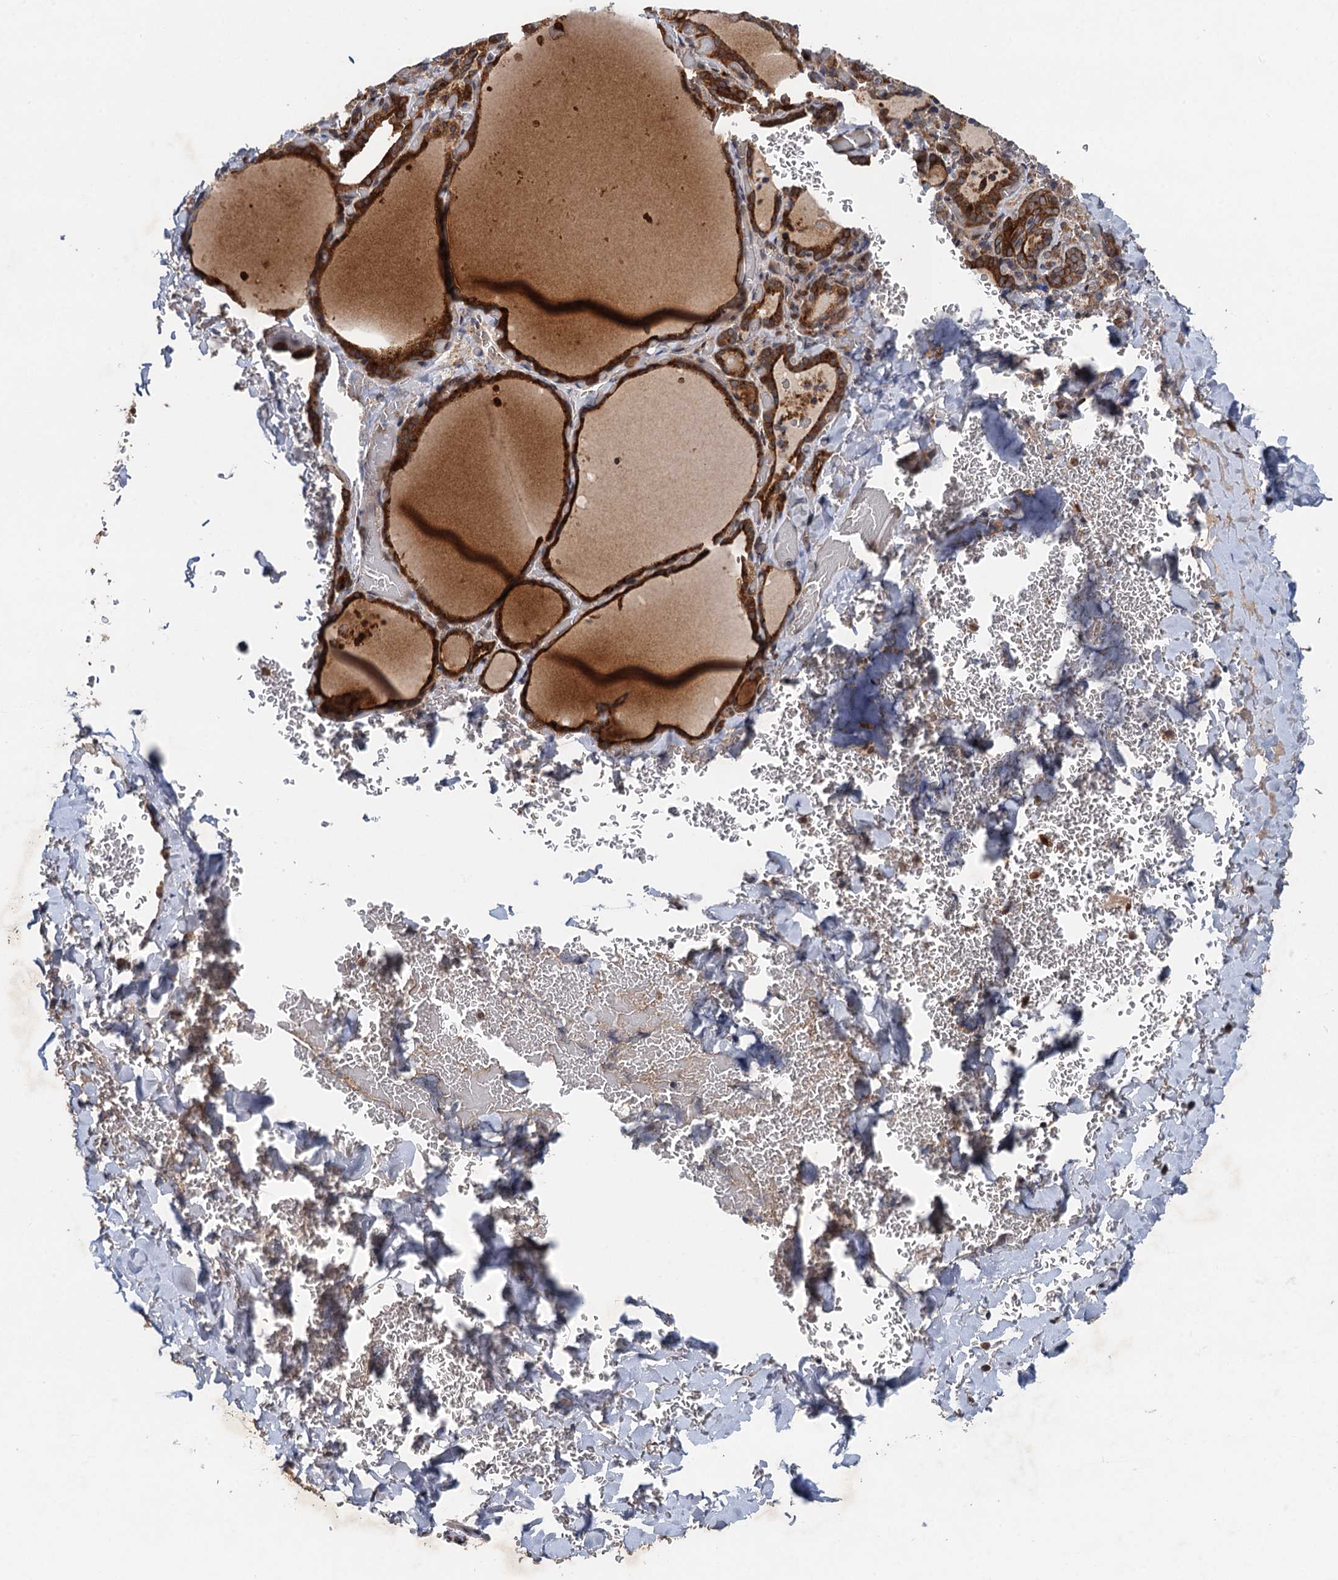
{"staining": {"intensity": "strong", "quantity": ">75%", "location": "cytoplasmic/membranous"}, "tissue": "thyroid gland", "cell_type": "Glandular cells", "image_type": "normal", "snomed": [{"axis": "morphology", "description": "Normal tissue, NOS"}, {"axis": "topography", "description": "Thyroid gland"}], "caption": "High-power microscopy captured an immunohistochemistry micrograph of normal thyroid gland, revealing strong cytoplasmic/membranous staining in about >75% of glandular cells. The staining is performed using DAB brown chromogen to label protein expression. The nuclei are counter-stained blue using hematoxylin.", "gene": "NLRP10", "patient": {"sex": "female", "age": 39}}